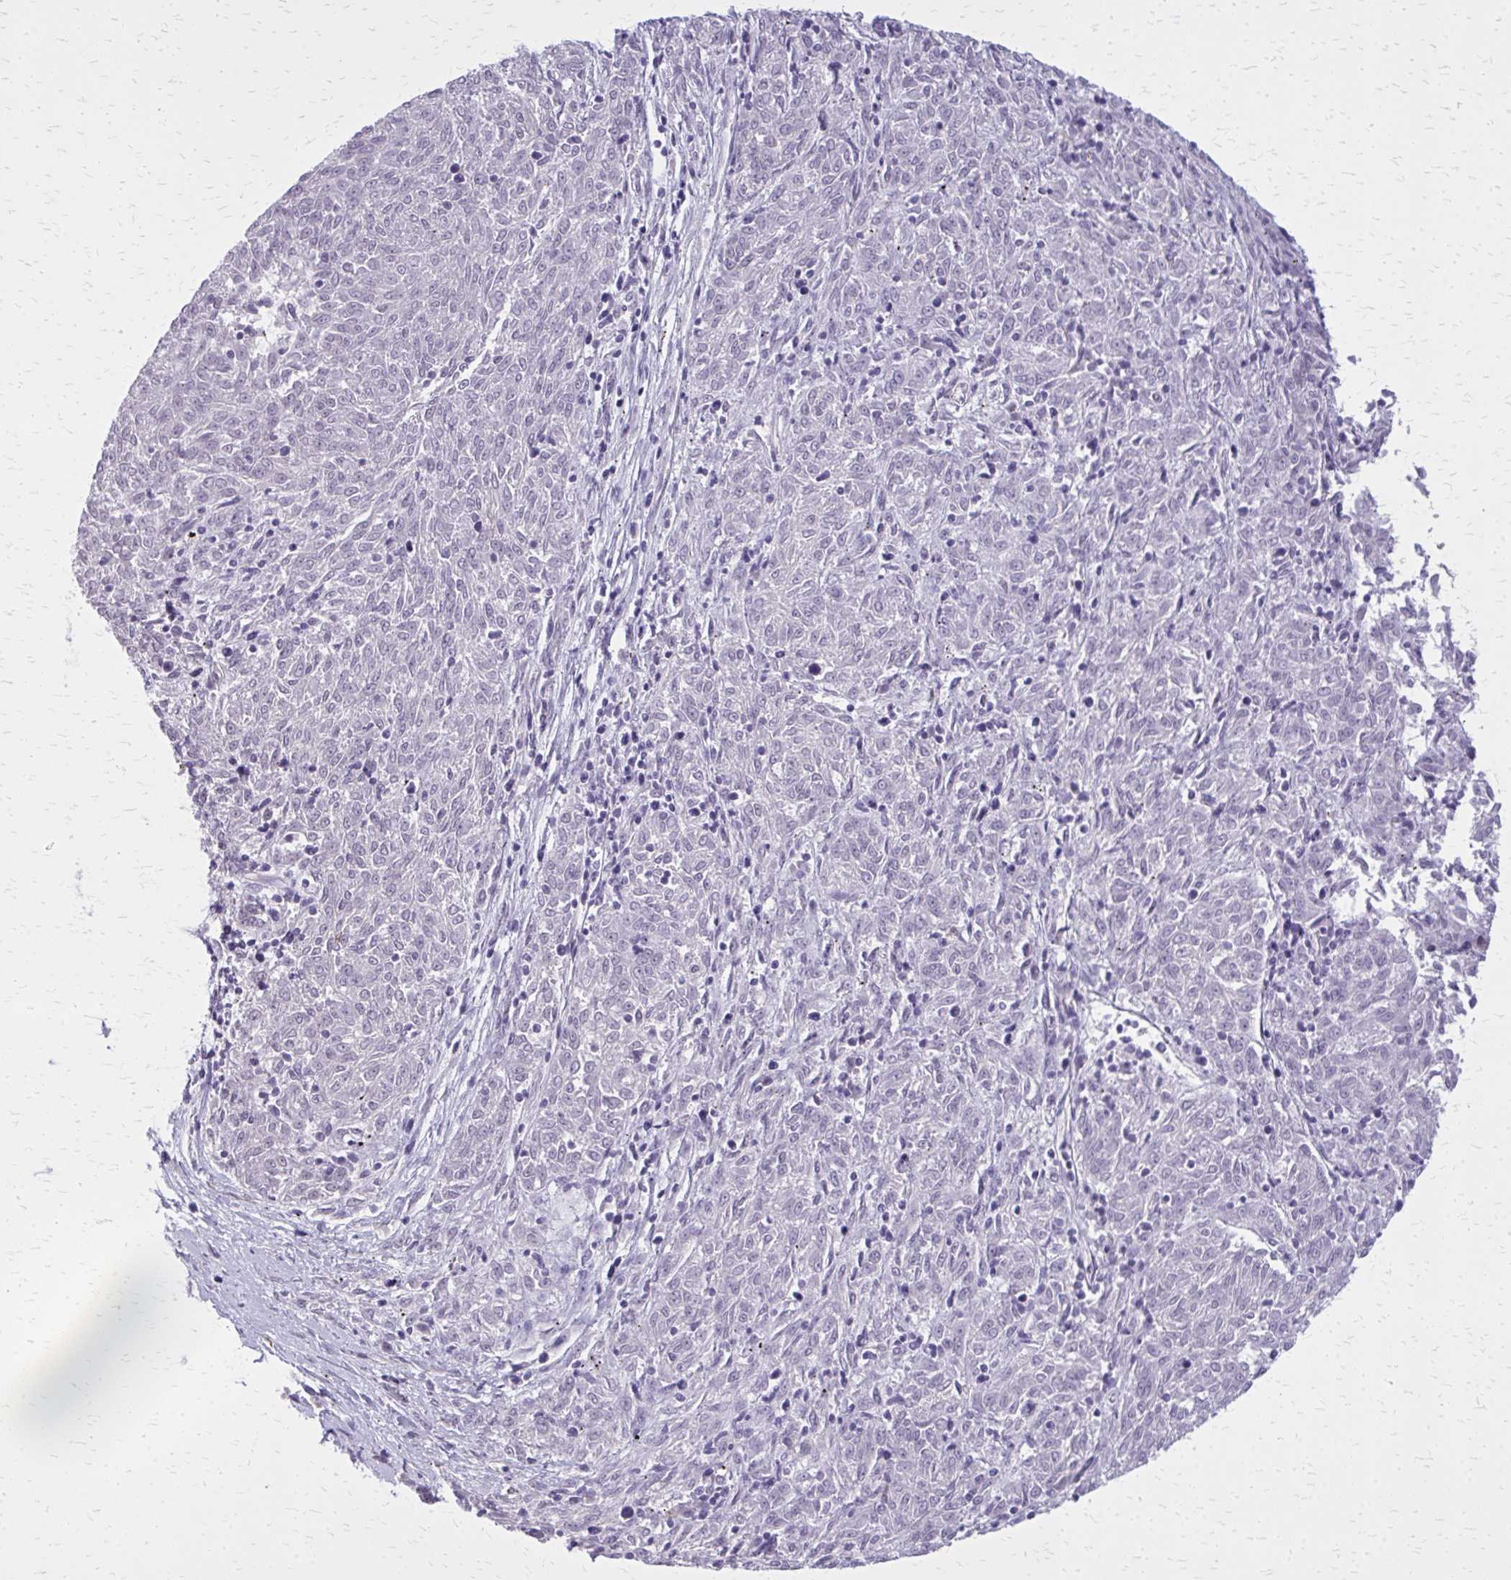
{"staining": {"intensity": "negative", "quantity": "none", "location": "none"}, "tissue": "melanoma", "cell_type": "Tumor cells", "image_type": "cancer", "snomed": [{"axis": "morphology", "description": "Malignant melanoma, NOS"}, {"axis": "topography", "description": "Skin"}], "caption": "This is an immunohistochemistry (IHC) photomicrograph of melanoma. There is no staining in tumor cells.", "gene": "PLCB1", "patient": {"sex": "female", "age": 72}}